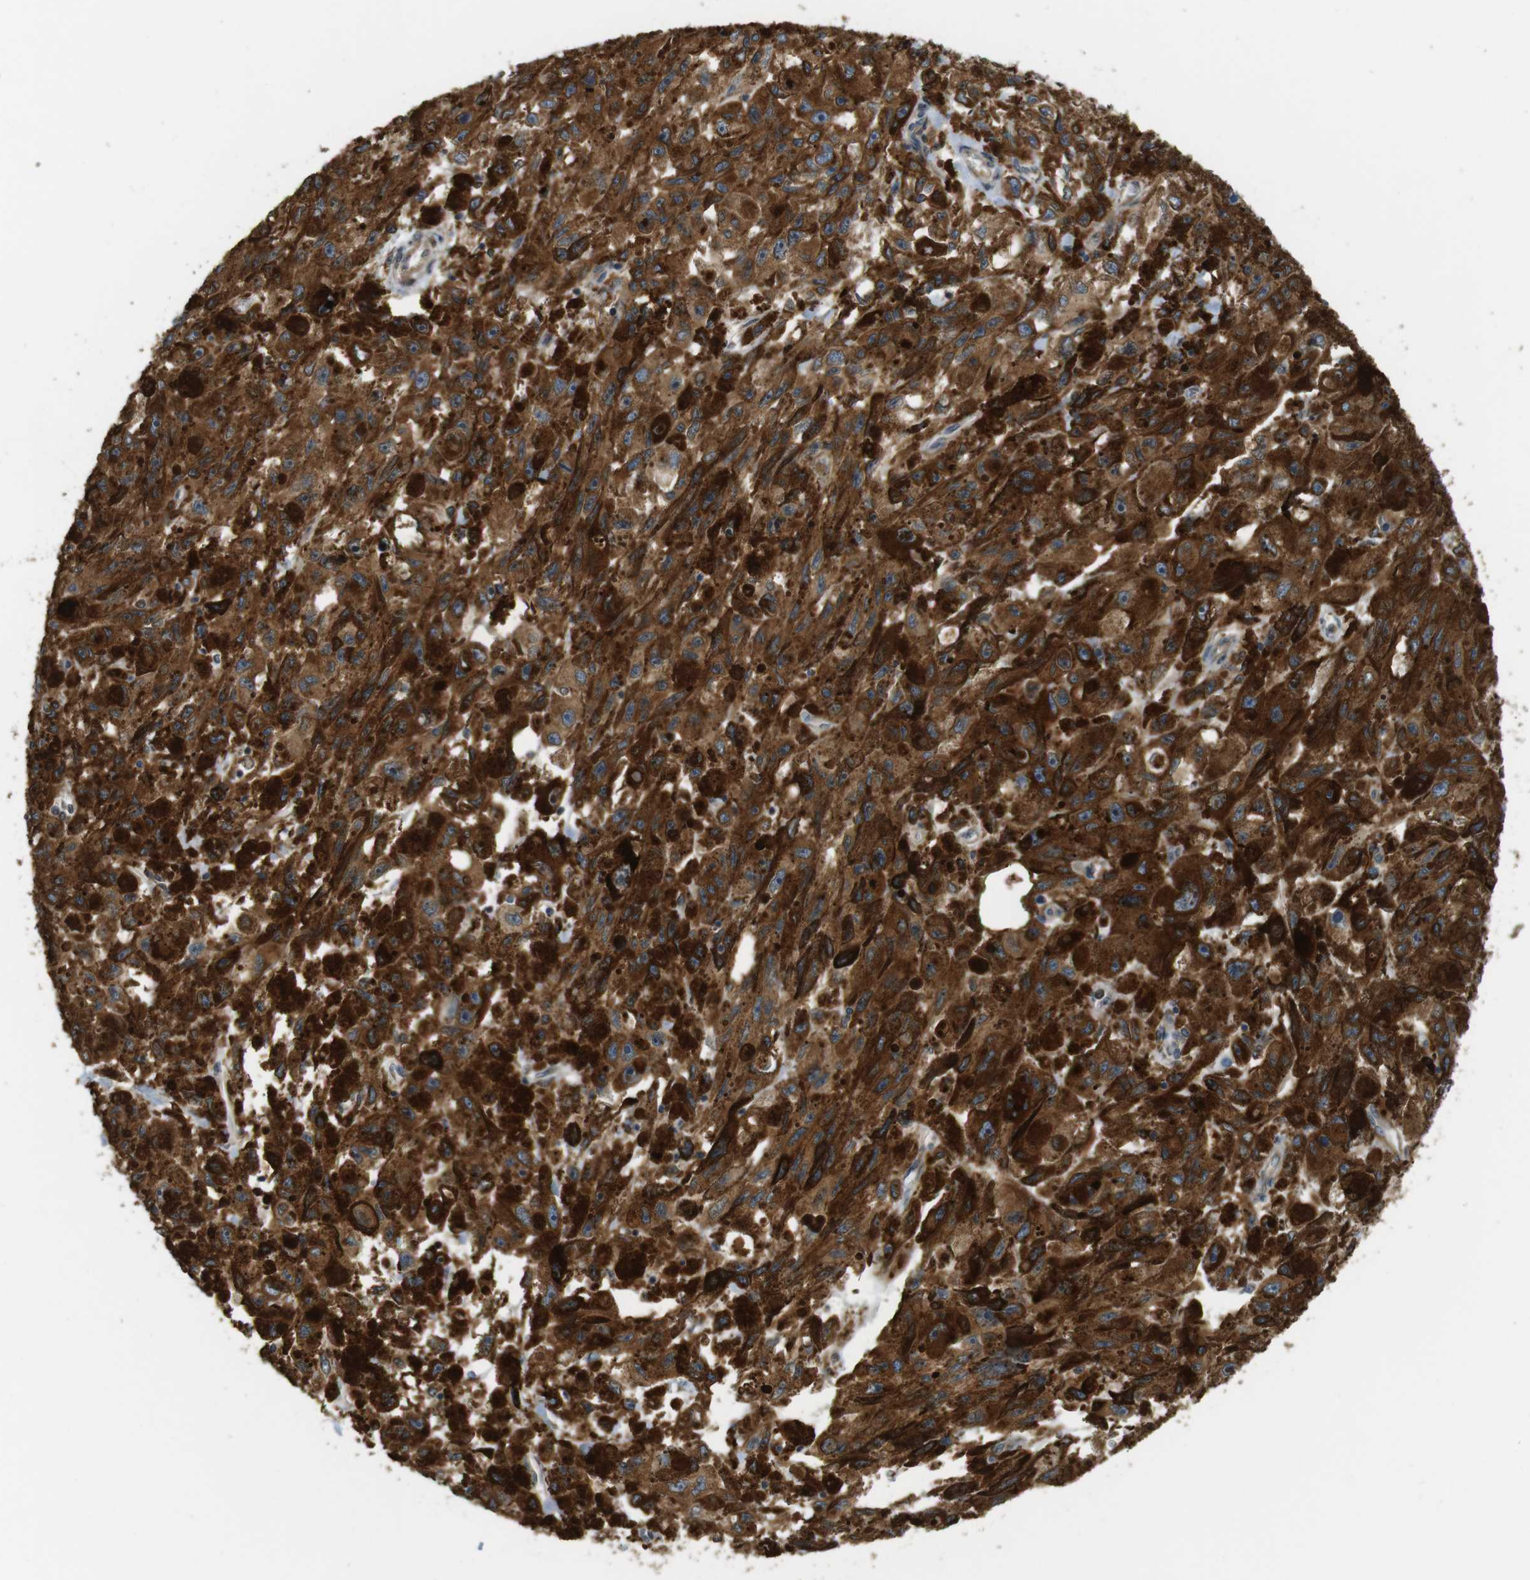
{"staining": {"intensity": "moderate", "quantity": ">75%", "location": "cytoplasmic/membranous"}, "tissue": "melanoma", "cell_type": "Tumor cells", "image_type": "cancer", "snomed": [{"axis": "morphology", "description": "Malignant melanoma, NOS"}, {"axis": "topography", "description": "Skin"}], "caption": "This histopathology image displays malignant melanoma stained with immunohistochemistry to label a protein in brown. The cytoplasmic/membranous of tumor cells show moderate positivity for the protein. Nuclei are counter-stained blue.", "gene": "TMED4", "patient": {"sex": "female", "age": 104}}